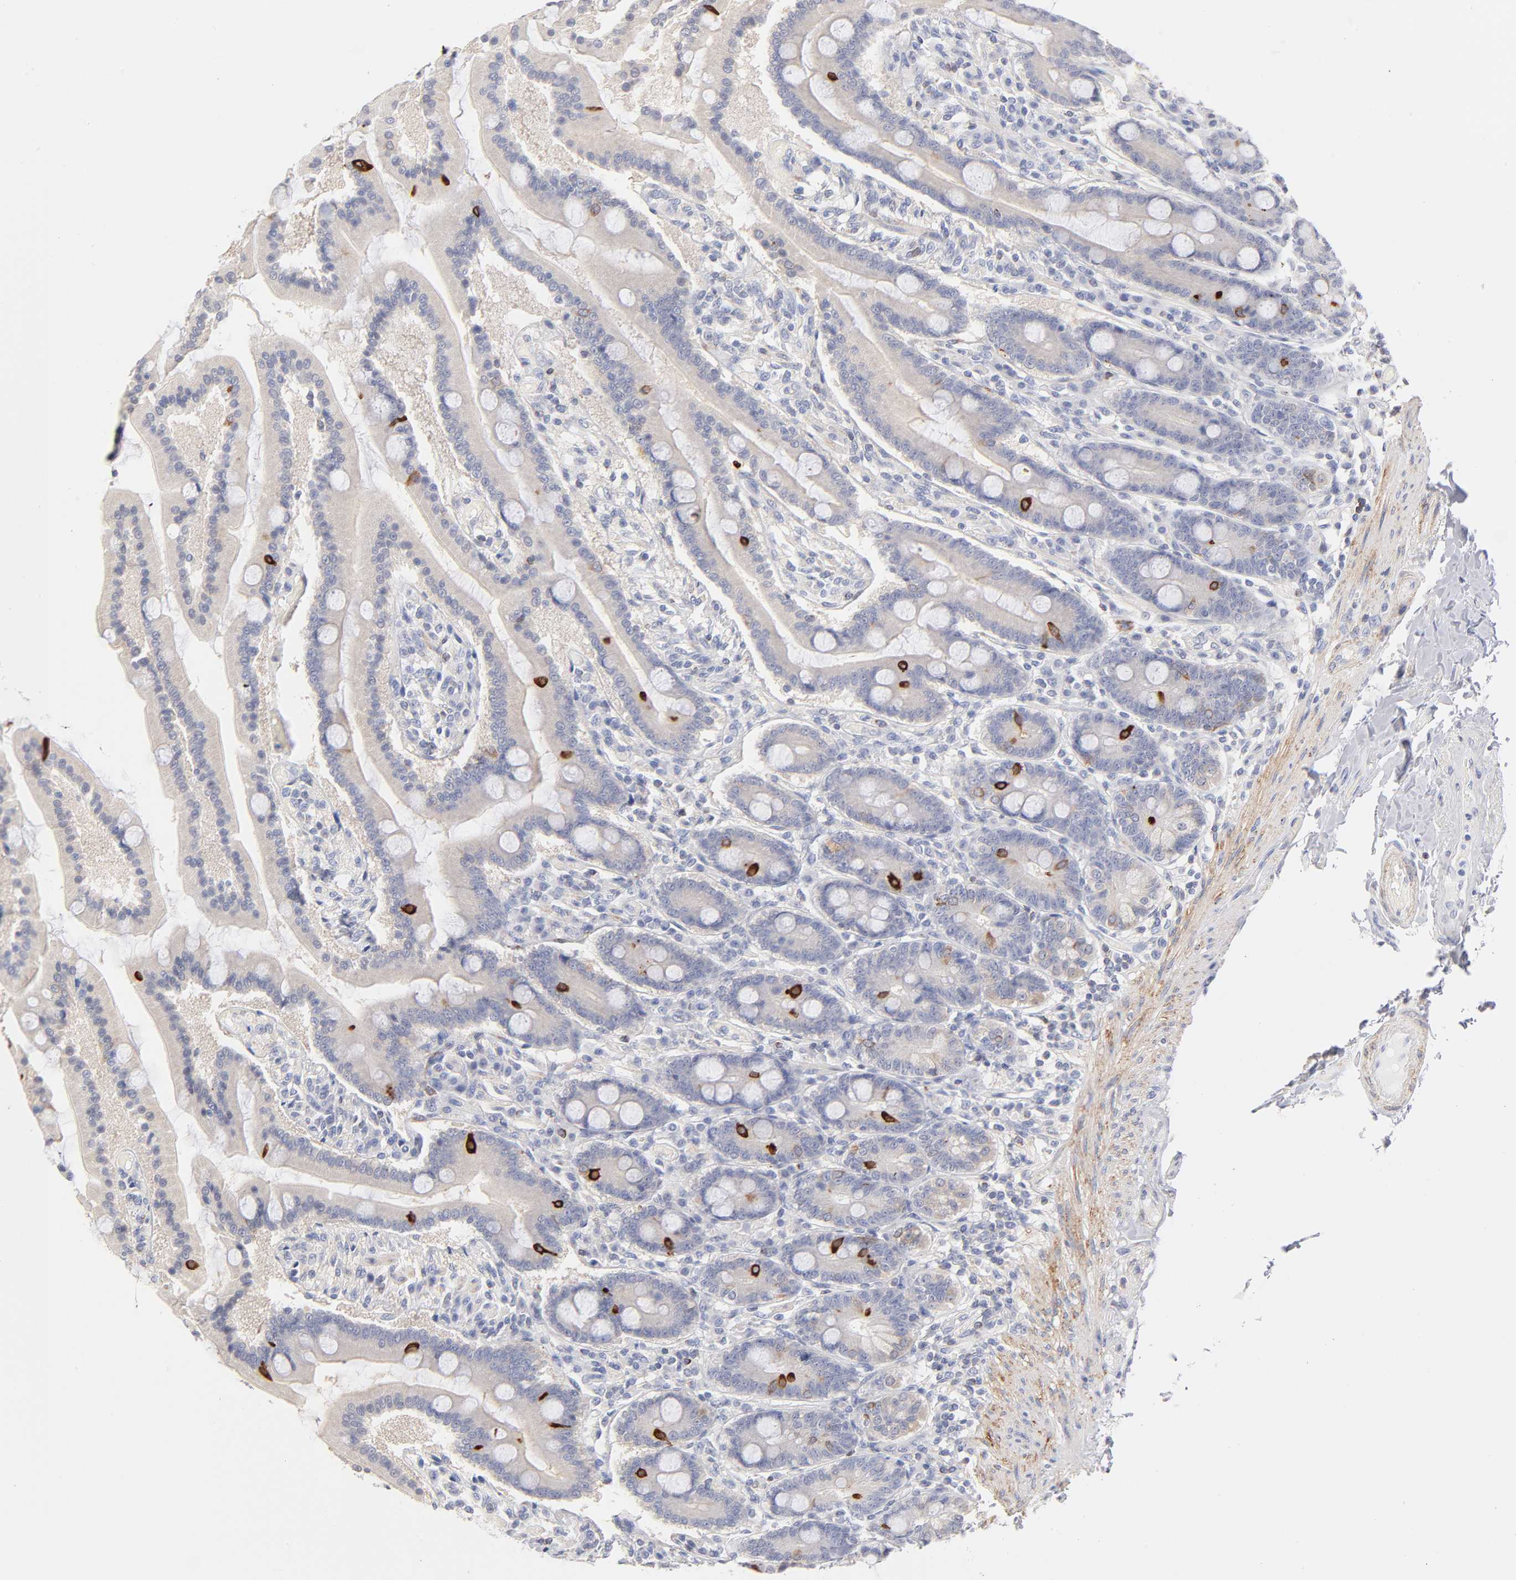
{"staining": {"intensity": "strong", "quantity": "<25%", "location": "cytoplasmic/membranous"}, "tissue": "duodenum", "cell_type": "Glandular cells", "image_type": "normal", "snomed": [{"axis": "morphology", "description": "Normal tissue, NOS"}, {"axis": "topography", "description": "Duodenum"}], "caption": "IHC (DAB) staining of benign human duodenum exhibits strong cytoplasmic/membranous protein staining in approximately <25% of glandular cells. Nuclei are stained in blue.", "gene": "MID1", "patient": {"sex": "female", "age": 64}}